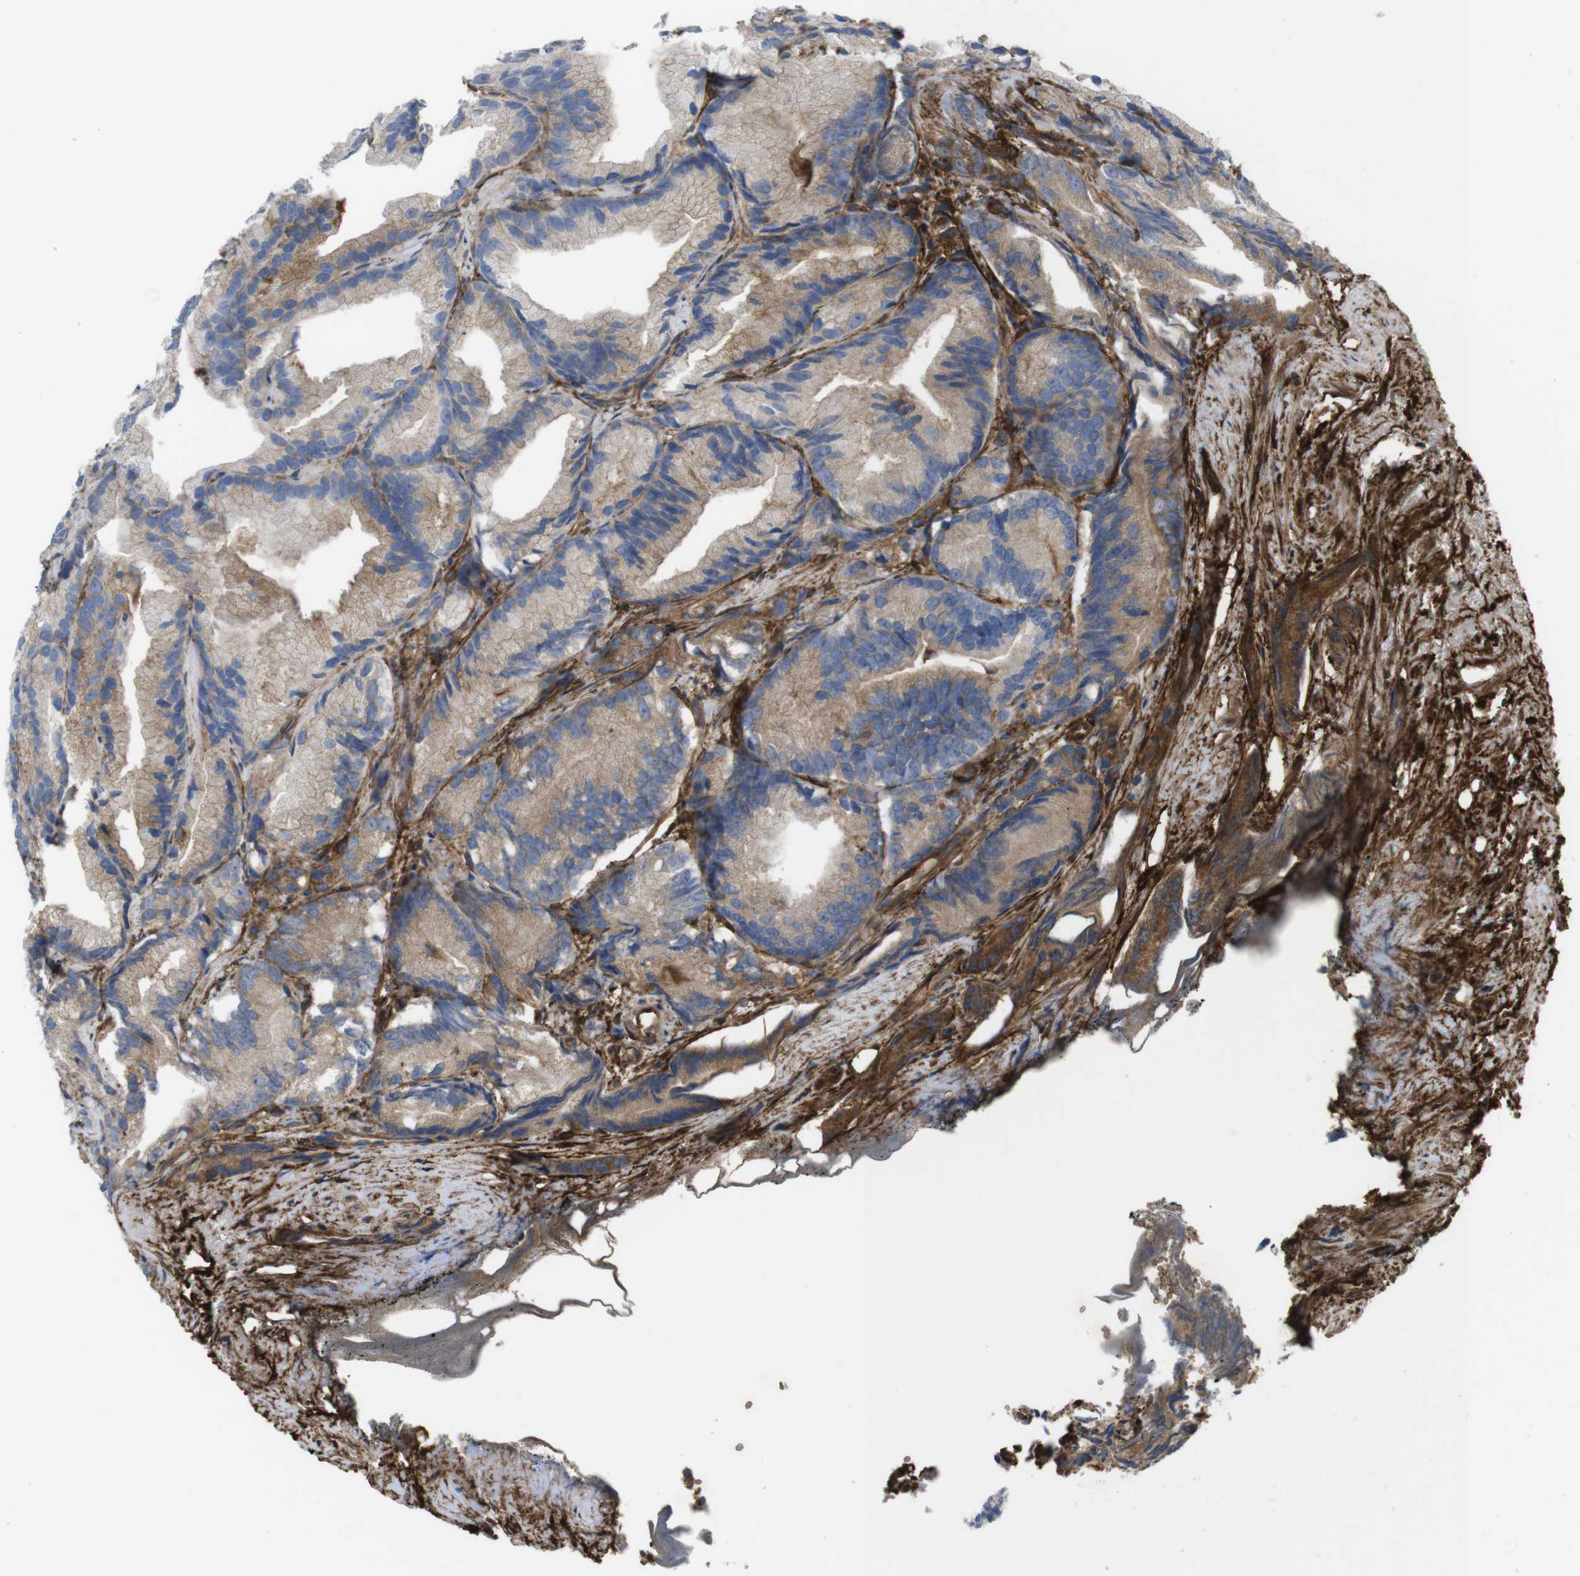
{"staining": {"intensity": "weak", "quantity": "25%-75%", "location": "cytoplasmic/membranous"}, "tissue": "prostate cancer", "cell_type": "Tumor cells", "image_type": "cancer", "snomed": [{"axis": "morphology", "description": "Adenocarcinoma, Low grade"}, {"axis": "topography", "description": "Prostate"}], "caption": "The image exhibits immunohistochemical staining of prostate cancer. There is weak cytoplasmic/membranous positivity is seen in about 25%-75% of tumor cells.", "gene": "CYBRD1", "patient": {"sex": "male", "age": 89}}